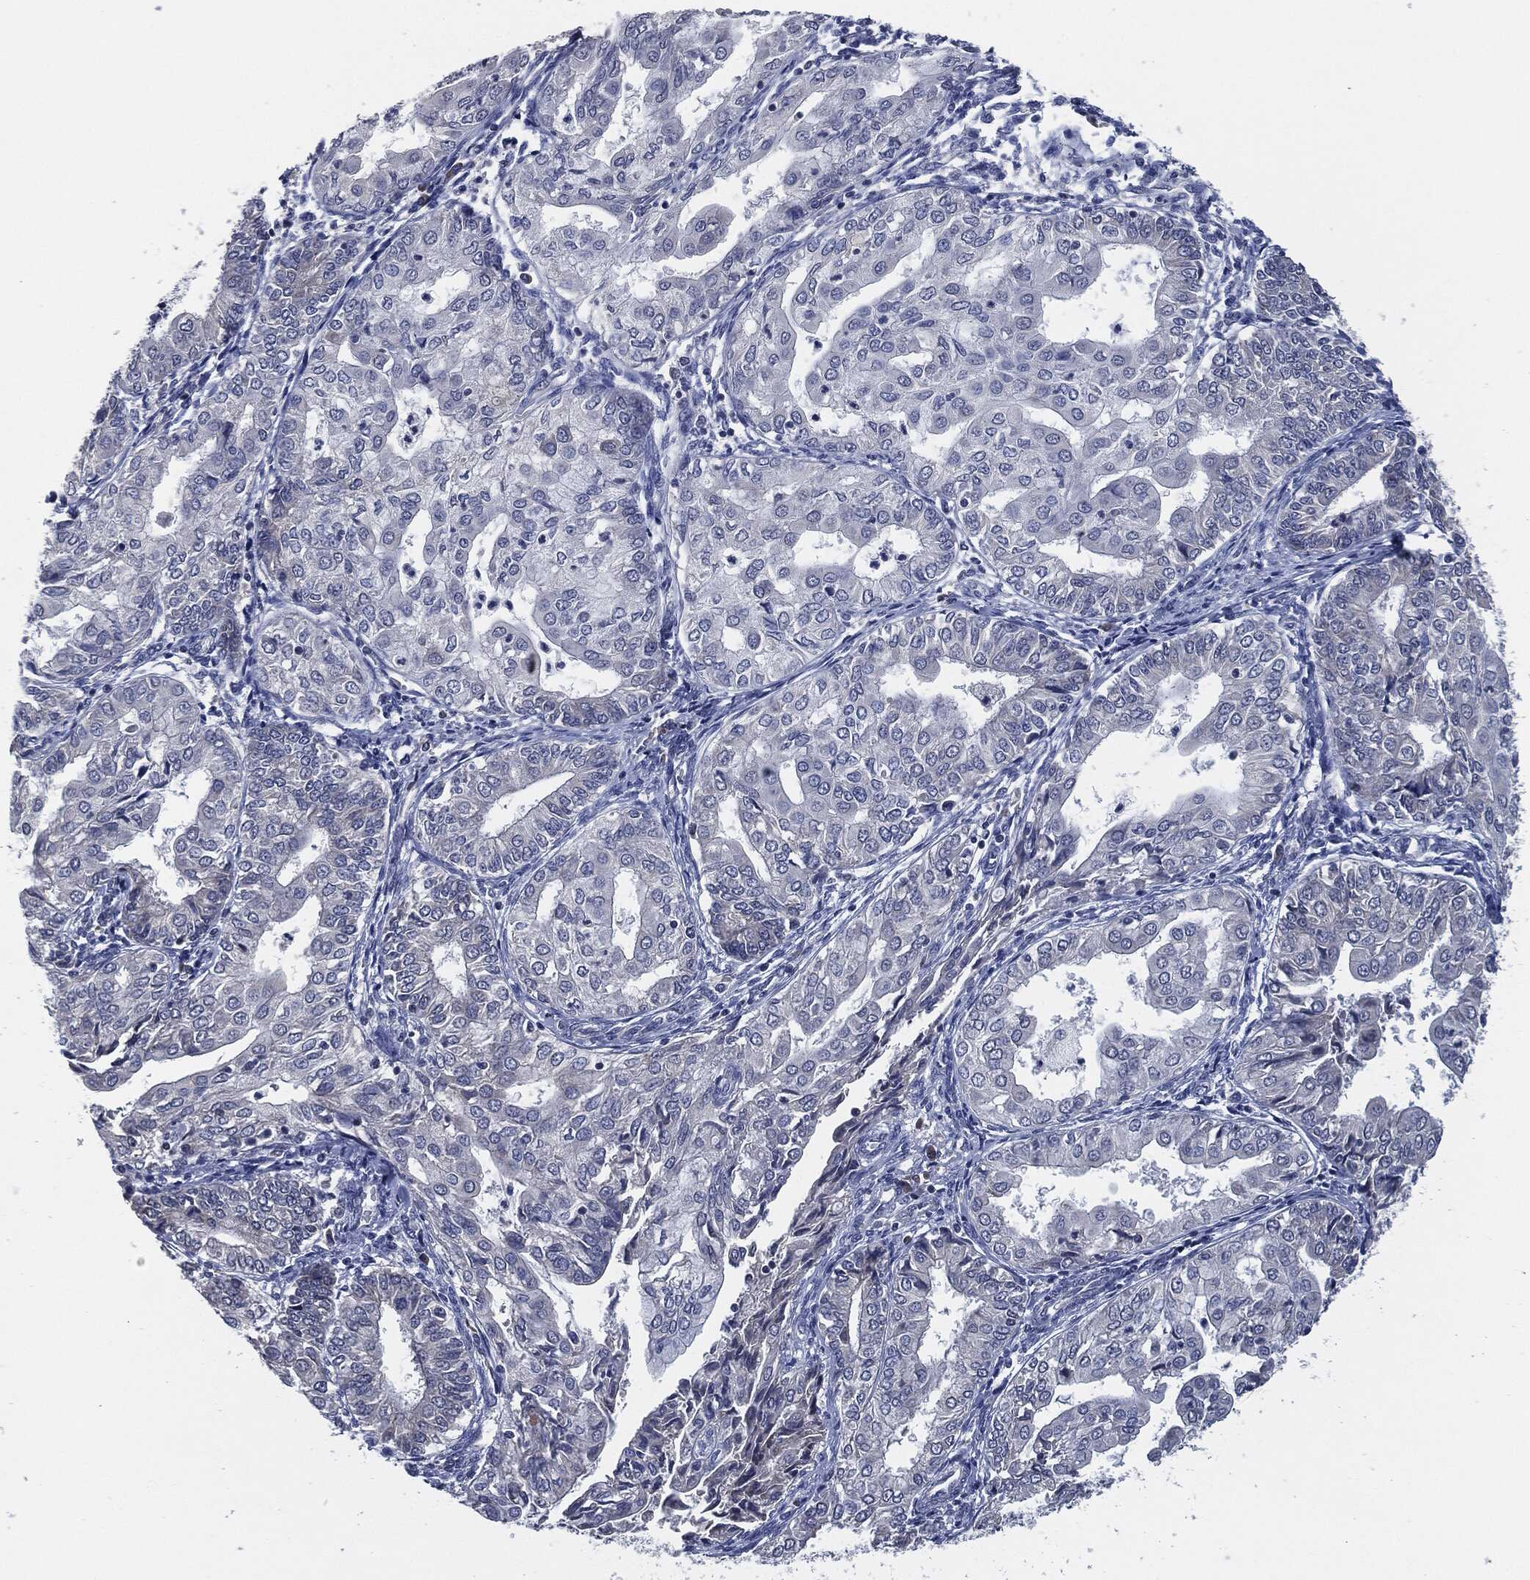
{"staining": {"intensity": "negative", "quantity": "none", "location": "none"}, "tissue": "endometrial cancer", "cell_type": "Tumor cells", "image_type": "cancer", "snomed": [{"axis": "morphology", "description": "Adenocarcinoma, NOS"}, {"axis": "topography", "description": "Endometrium"}], "caption": "Immunohistochemistry (IHC) histopathology image of human endometrial cancer (adenocarcinoma) stained for a protein (brown), which exhibits no expression in tumor cells. (Stains: DAB IHC with hematoxylin counter stain, Microscopy: brightfield microscopy at high magnification).", "gene": "IL2RG", "patient": {"sex": "female", "age": 68}}